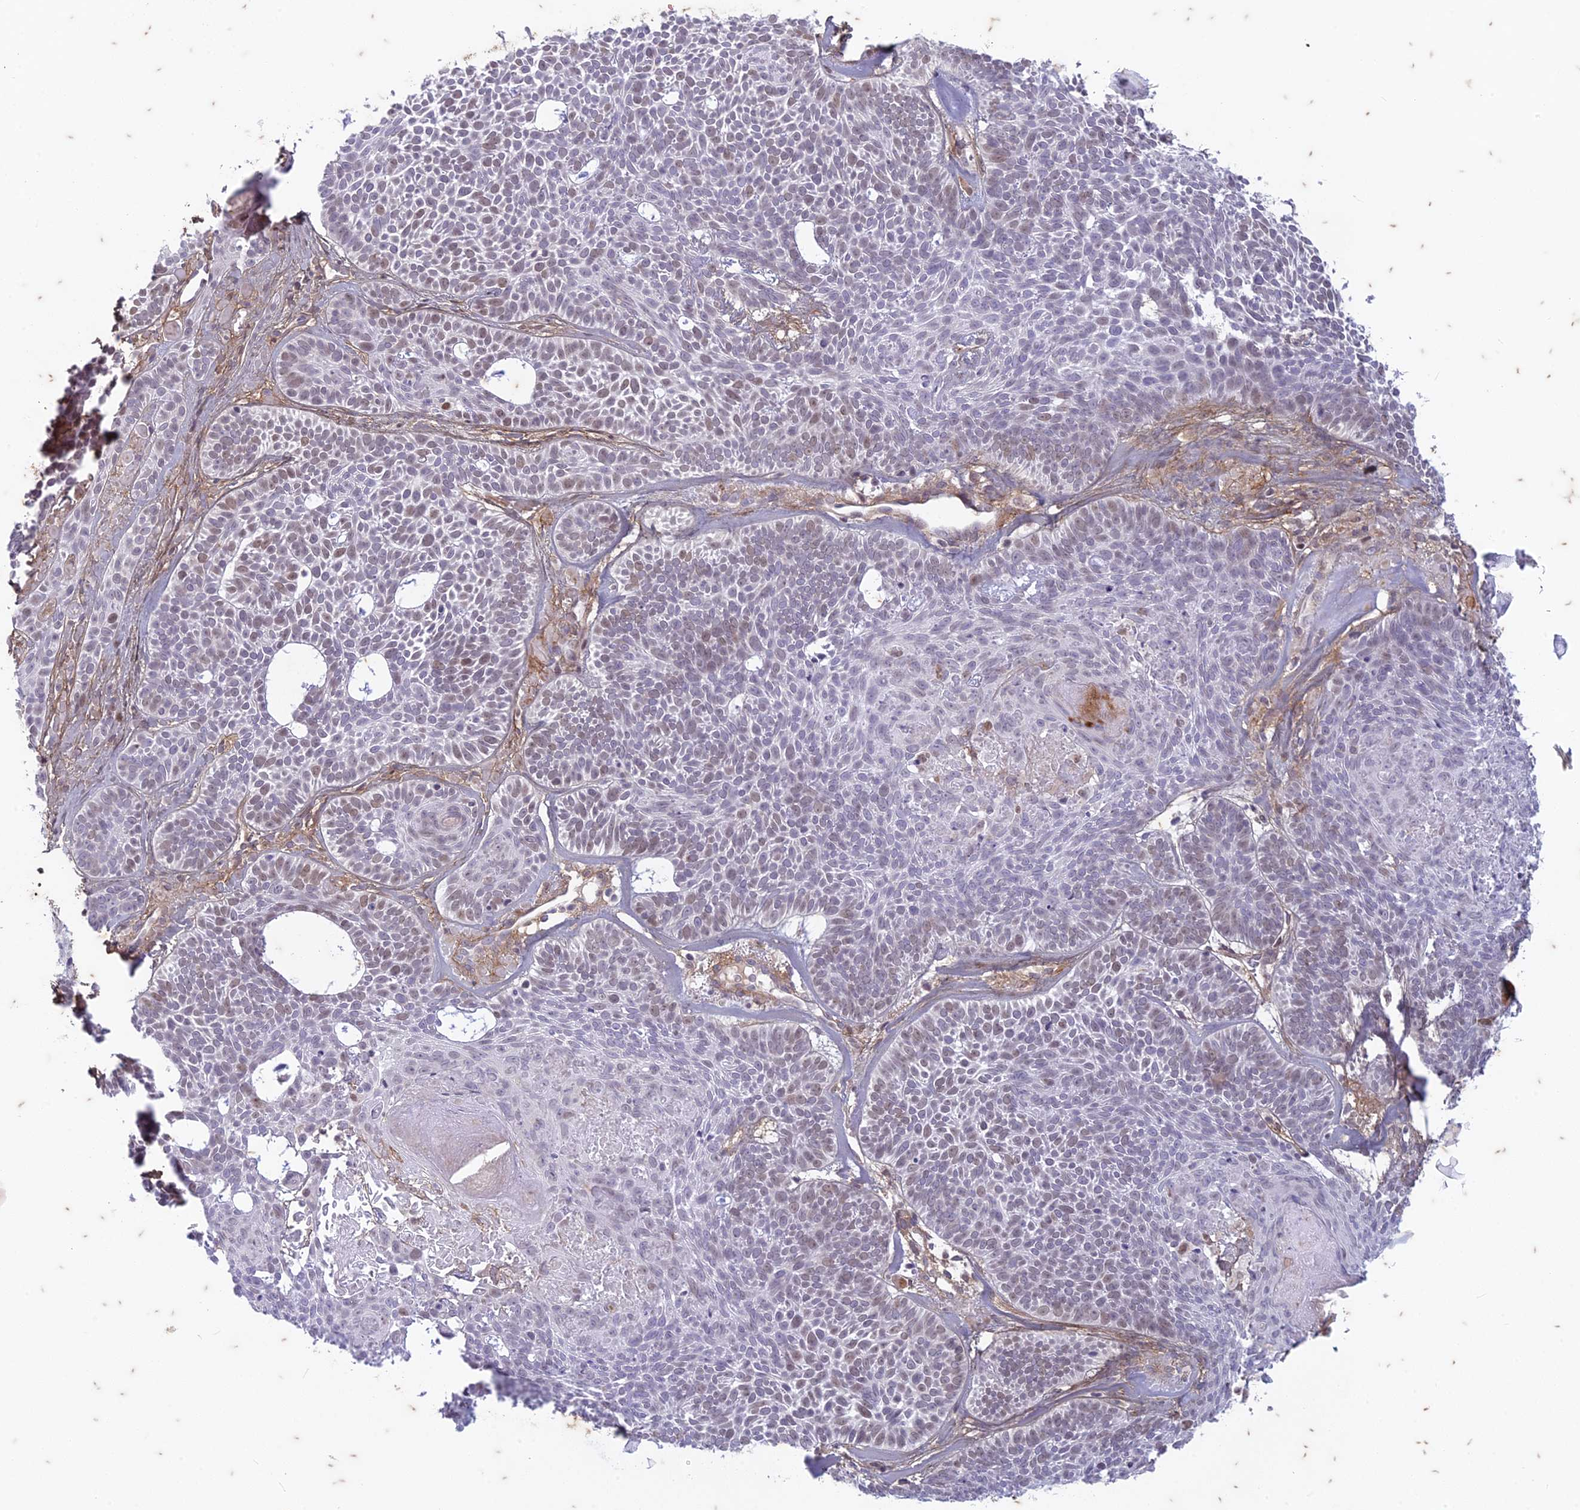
{"staining": {"intensity": "moderate", "quantity": "25%-75%", "location": "nuclear"}, "tissue": "skin cancer", "cell_type": "Tumor cells", "image_type": "cancer", "snomed": [{"axis": "morphology", "description": "Basal cell carcinoma"}, {"axis": "topography", "description": "Skin"}], "caption": "Moderate nuclear protein expression is seen in approximately 25%-75% of tumor cells in skin basal cell carcinoma. (DAB IHC with brightfield microscopy, high magnification).", "gene": "PABPN1L", "patient": {"sex": "male", "age": 85}}